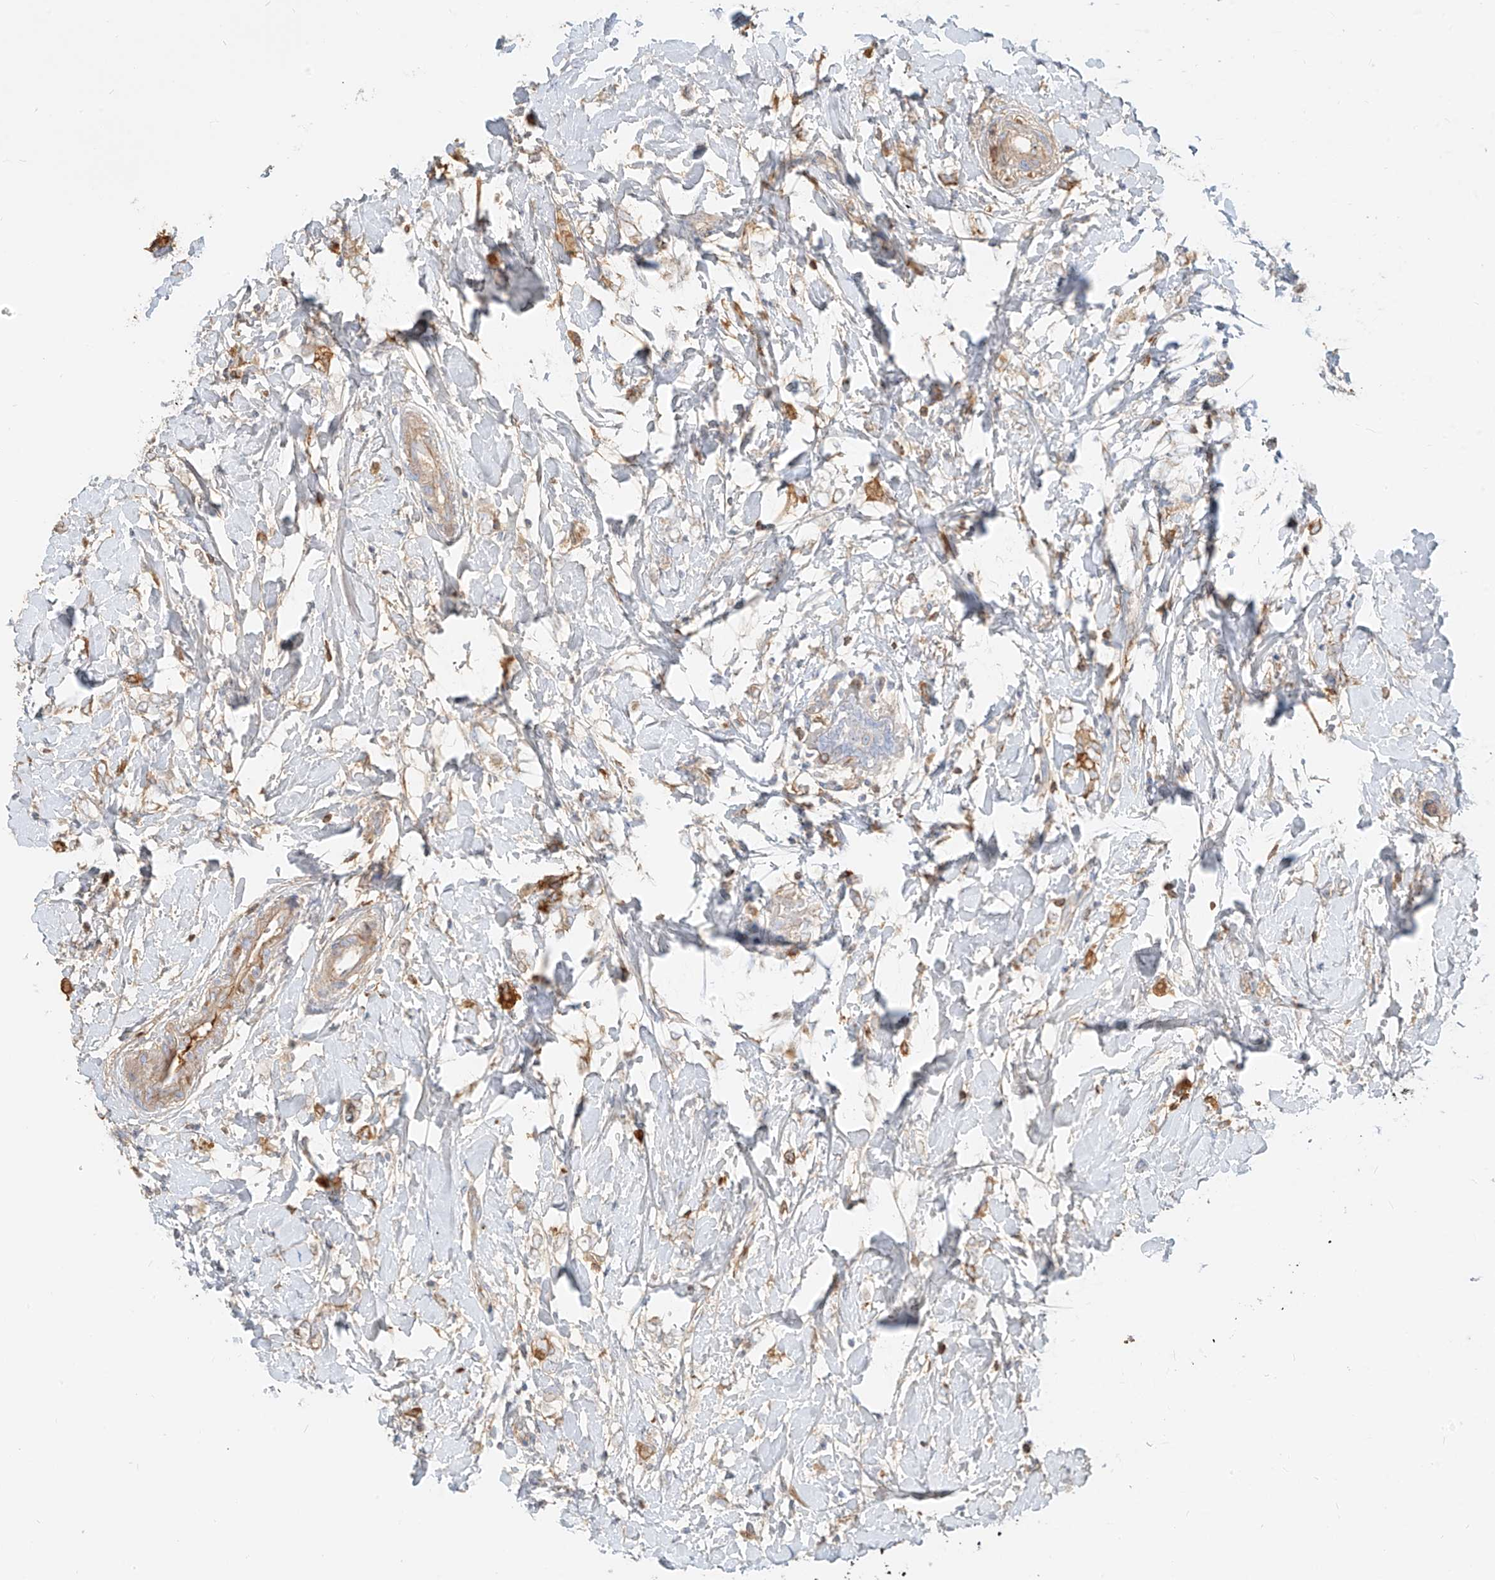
{"staining": {"intensity": "moderate", "quantity": "<25%", "location": "cytoplasmic/membranous"}, "tissue": "breast cancer", "cell_type": "Tumor cells", "image_type": "cancer", "snomed": [{"axis": "morphology", "description": "Normal tissue, NOS"}, {"axis": "morphology", "description": "Lobular carcinoma"}, {"axis": "topography", "description": "Breast"}], "caption": "Immunohistochemical staining of lobular carcinoma (breast) demonstrates low levels of moderate cytoplasmic/membranous protein staining in about <25% of tumor cells. The staining was performed using DAB (3,3'-diaminobenzidine), with brown indicating positive protein expression. Nuclei are stained blue with hematoxylin.", "gene": "OCSTAMP", "patient": {"sex": "female", "age": 47}}